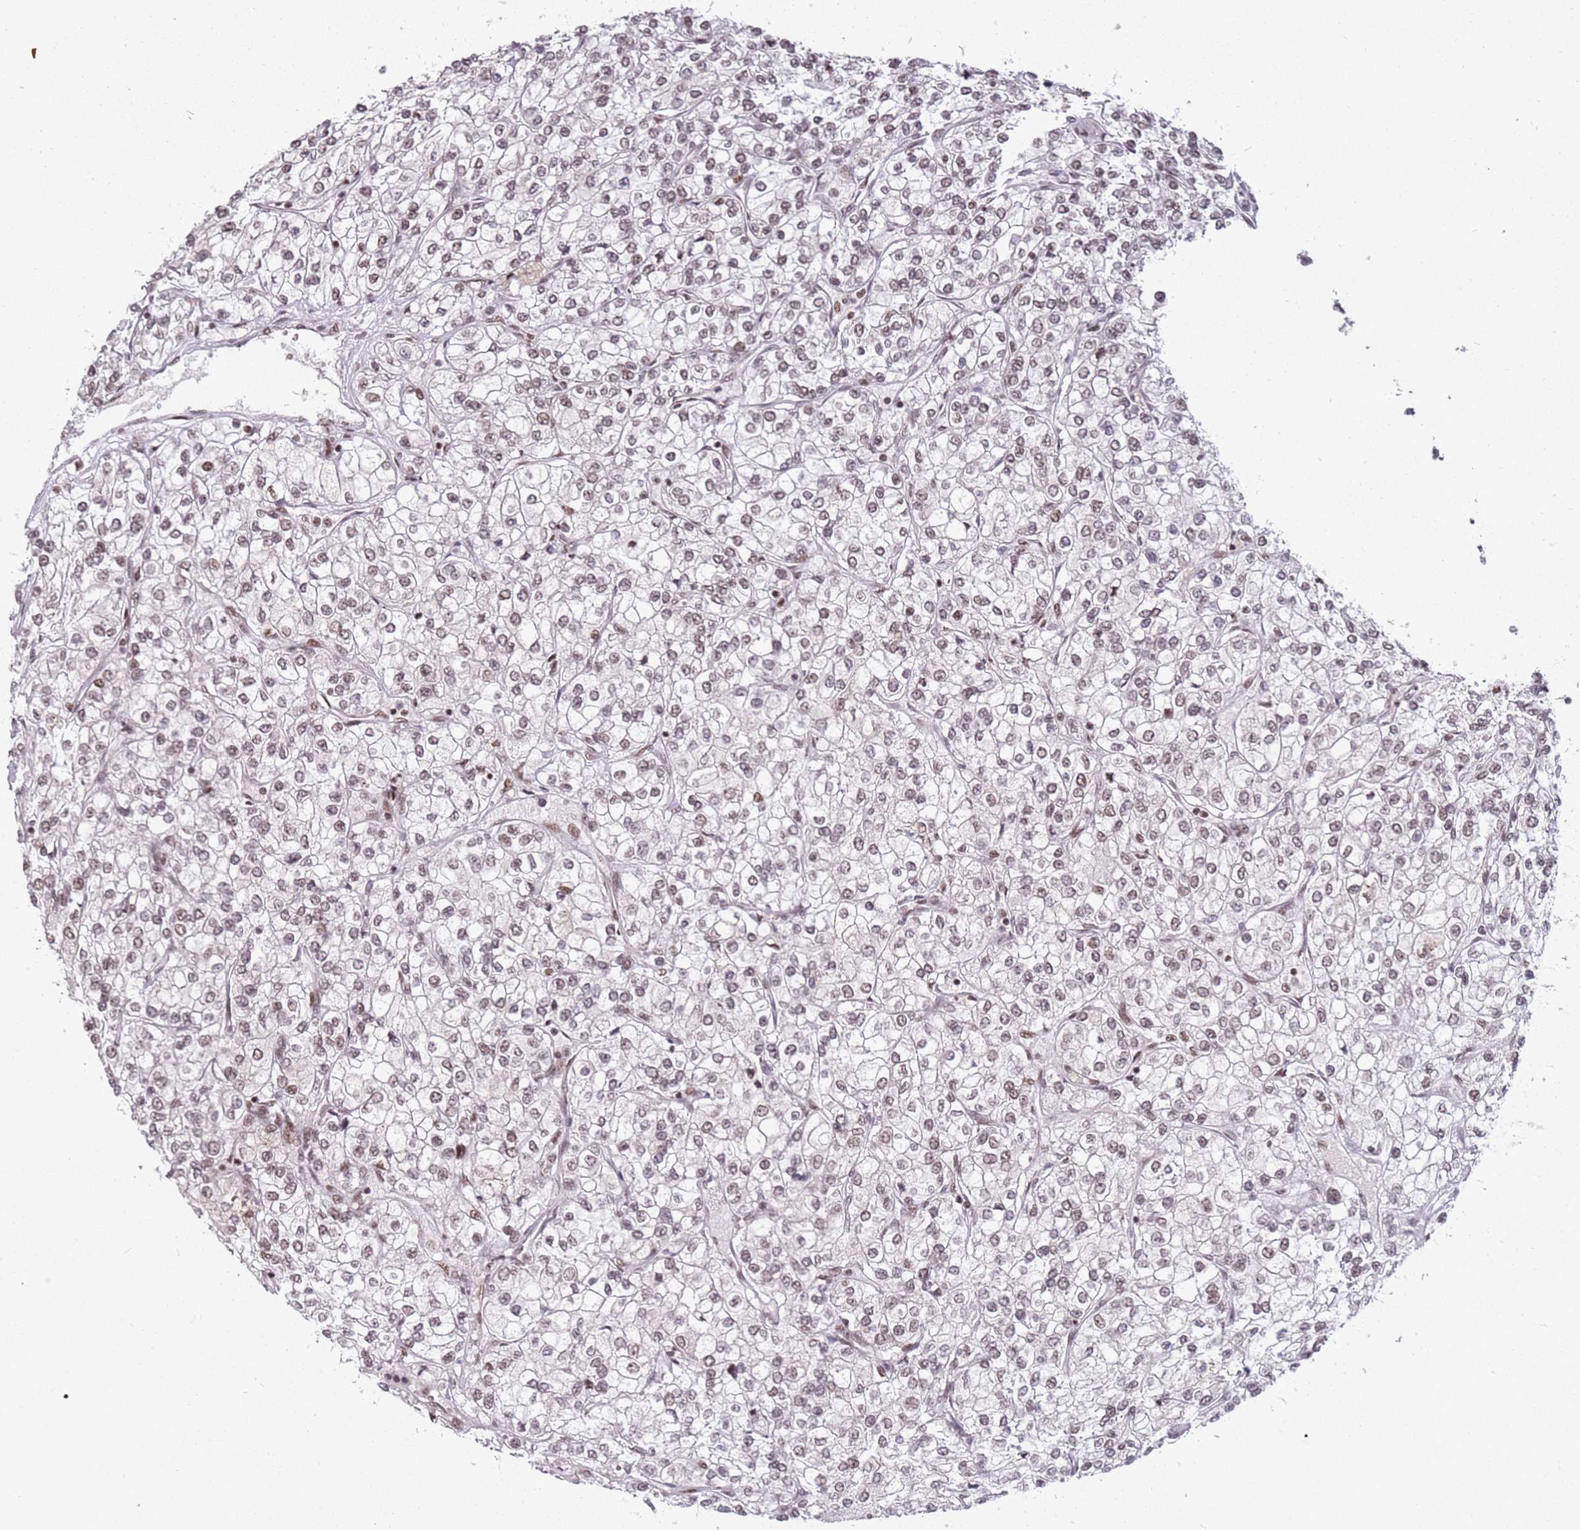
{"staining": {"intensity": "weak", "quantity": ">75%", "location": "nuclear"}, "tissue": "renal cancer", "cell_type": "Tumor cells", "image_type": "cancer", "snomed": [{"axis": "morphology", "description": "Adenocarcinoma, NOS"}, {"axis": "topography", "description": "Kidney"}], "caption": "Immunohistochemistry (IHC) image of human renal cancer stained for a protein (brown), which exhibits low levels of weak nuclear expression in approximately >75% of tumor cells.", "gene": "TENT4A", "patient": {"sex": "male", "age": 80}}